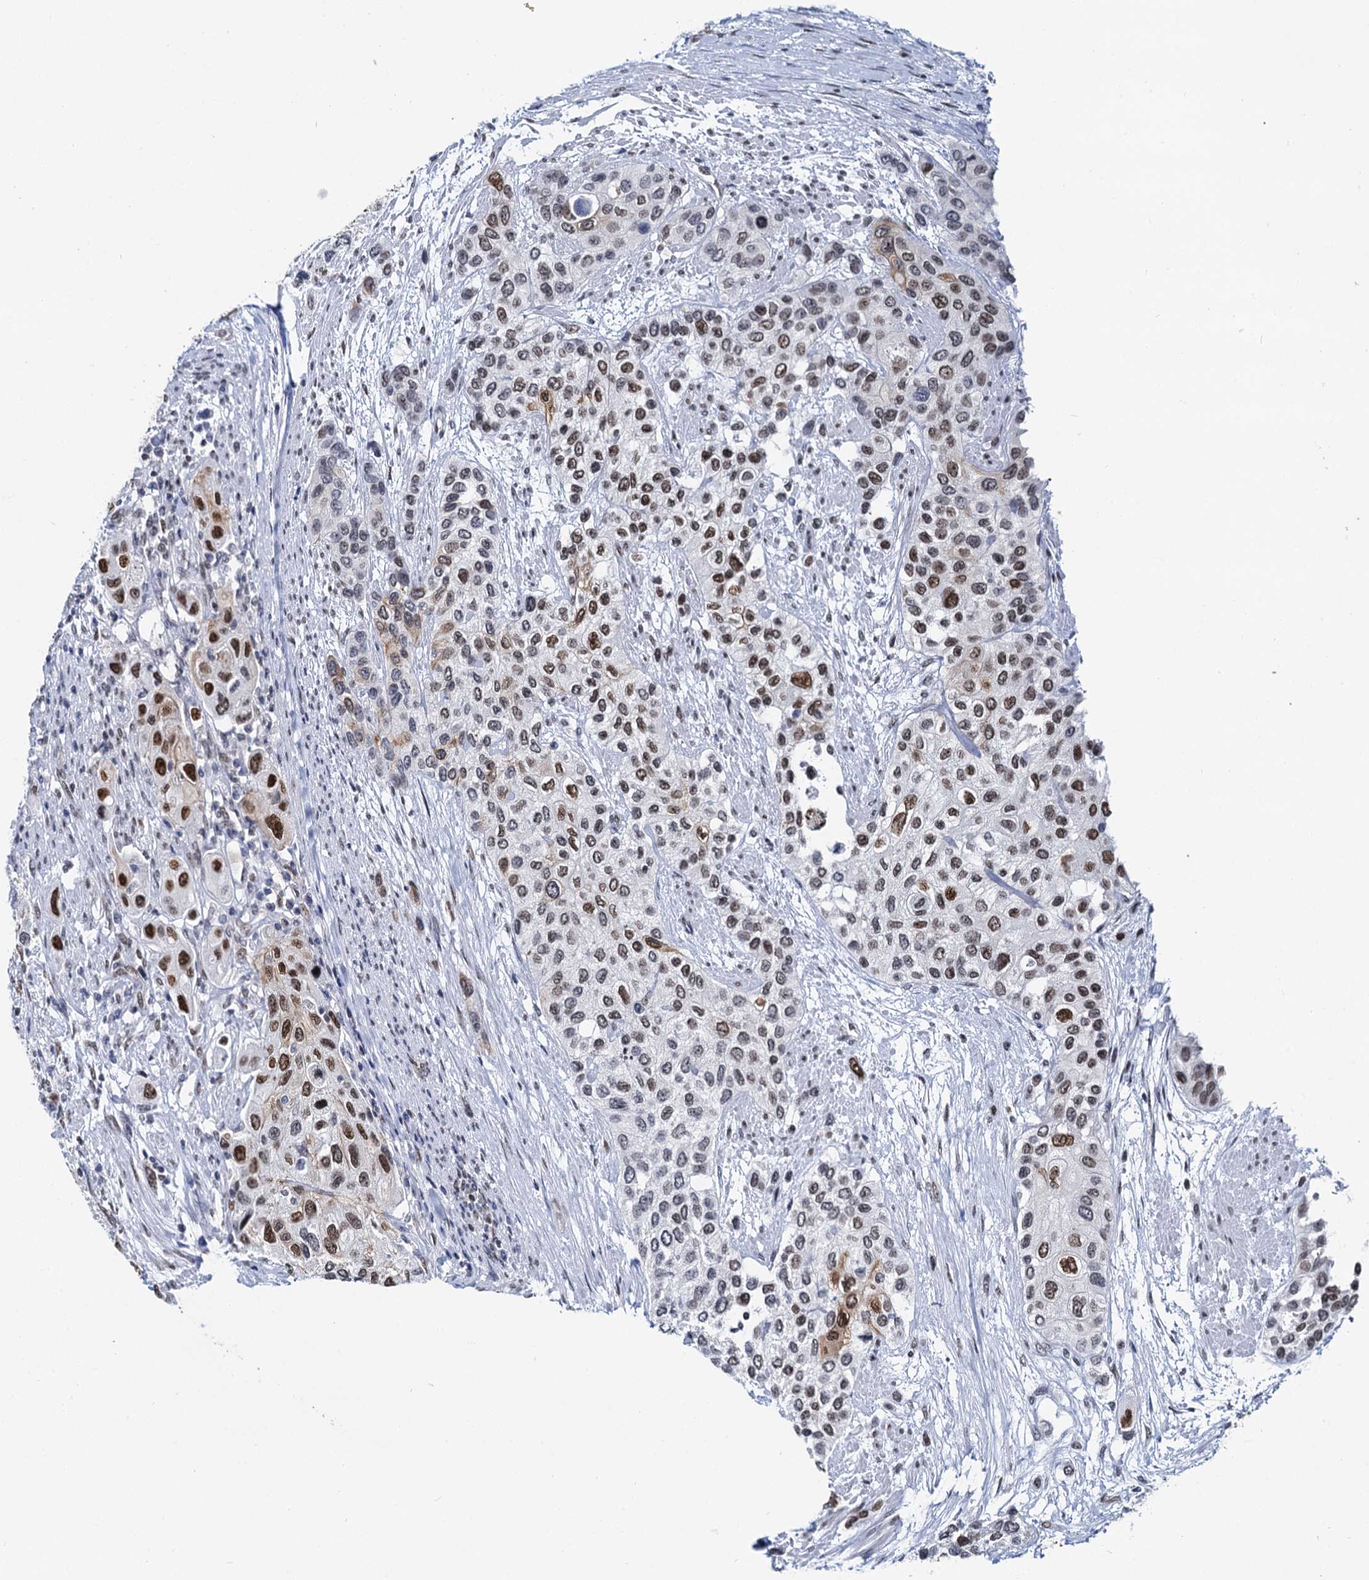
{"staining": {"intensity": "strong", "quantity": "25%-75%", "location": "nuclear"}, "tissue": "urothelial cancer", "cell_type": "Tumor cells", "image_type": "cancer", "snomed": [{"axis": "morphology", "description": "Normal tissue, NOS"}, {"axis": "morphology", "description": "Urothelial carcinoma, High grade"}, {"axis": "topography", "description": "Vascular tissue"}, {"axis": "topography", "description": "Urinary bladder"}], "caption": "This micrograph displays IHC staining of human urothelial cancer, with high strong nuclear staining in about 25%-75% of tumor cells.", "gene": "CMAS", "patient": {"sex": "female", "age": 56}}